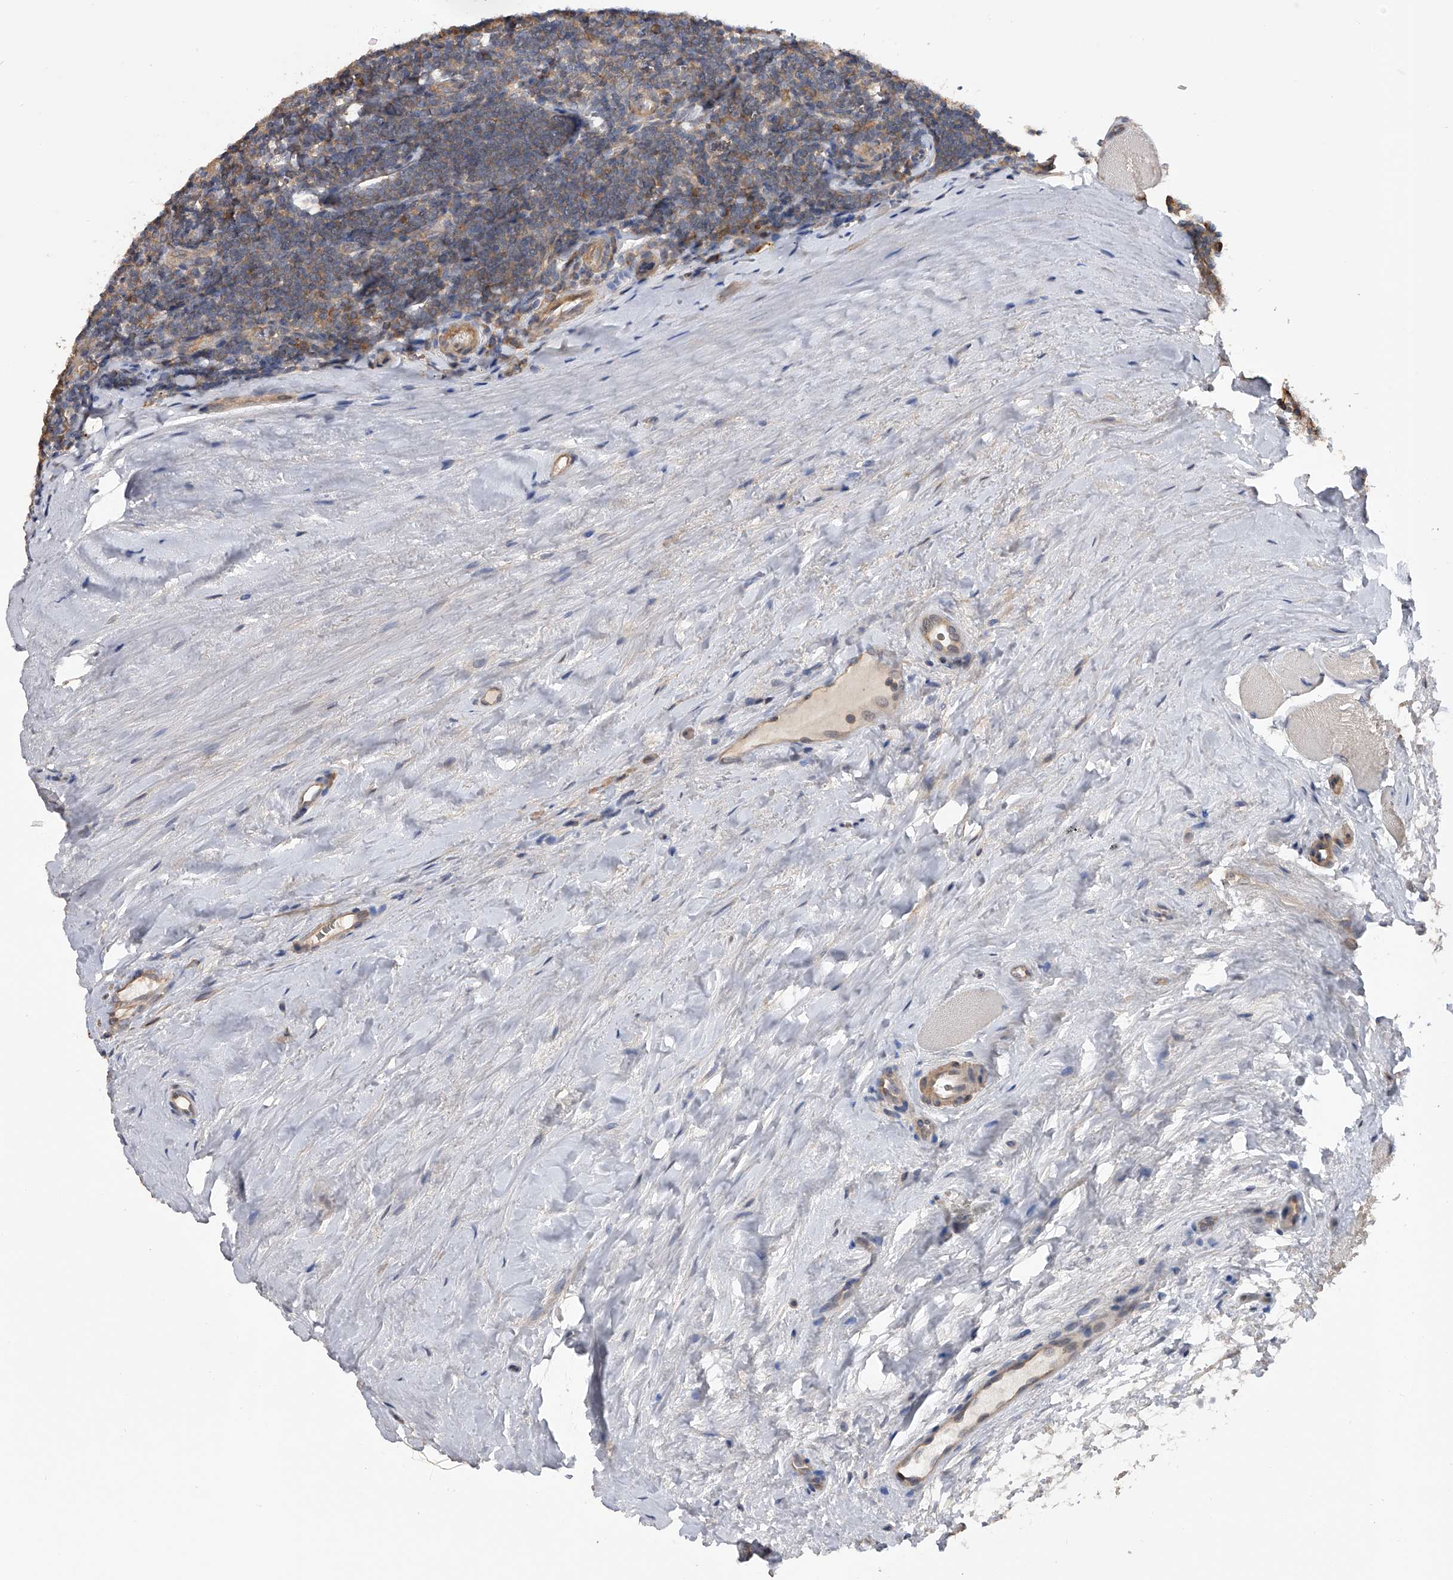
{"staining": {"intensity": "moderate", "quantity": "25%-75%", "location": "cytoplasmic/membranous"}, "tissue": "tonsil", "cell_type": "Germinal center cells", "image_type": "normal", "snomed": [{"axis": "morphology", "description": "Normal tissue, NOS"}, {"axis": "topography", "description": "Tonsil"}], "caption": "The immunohistochemical stain shows moderate cytoplasmic/membranous staining in germinal center cells of unremarkable tonsil. (Stains: DAB in brown, nuclei in blue, Microscopy: brightfield microscopy at high magnification).", "gene": "CFAP298", "patient": {"sex": "male", "age": 27}}